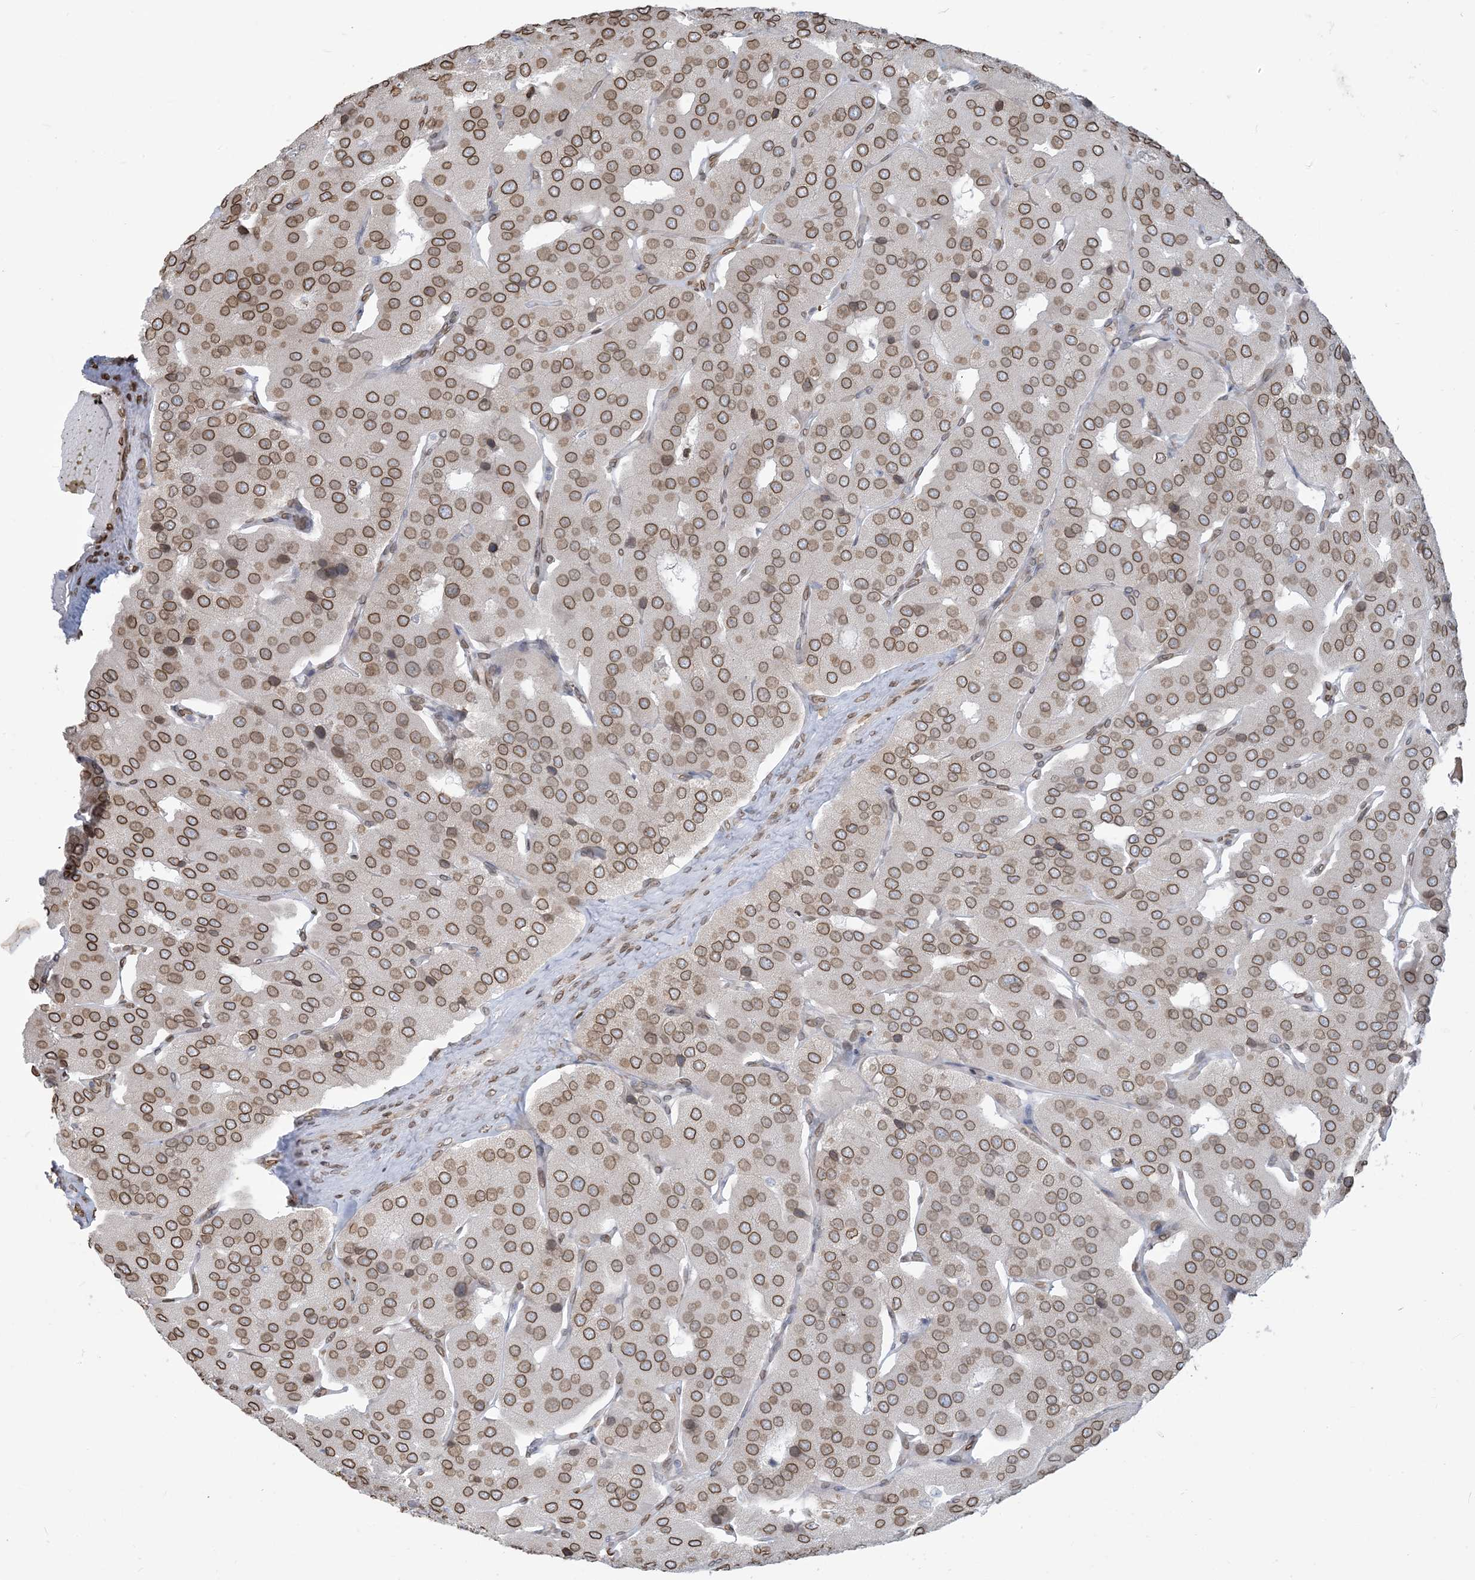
{"staining": {"intensity": "moderate", "quantity": ">75%", "location": "cytoplasmic/membranous,nuclear"}, "tissue": "parathyroid gland", "cell_type": "Glandular cells", "image_type": "normal", "snomed": [{"axis": "morphology", "description": "Normal tissue, NOS"}, {"axis": "morphology", "description": "Adenoma, NOS"}, {"axis": "topography", "description": "Parathyroid gland"}], "caption": "The photomicrograph exhibits immunohistochemical staining of normal parathyroid gland. There is moderate cytoplasmic/membranous,nuclear expression is seen in about >75% of glandular cells. Immunohistochemistry stains the protein of interest in brown and the nuclei are stained blue.", "gene": "WWP1", "patient": {"sex": "female", "age": 86}}